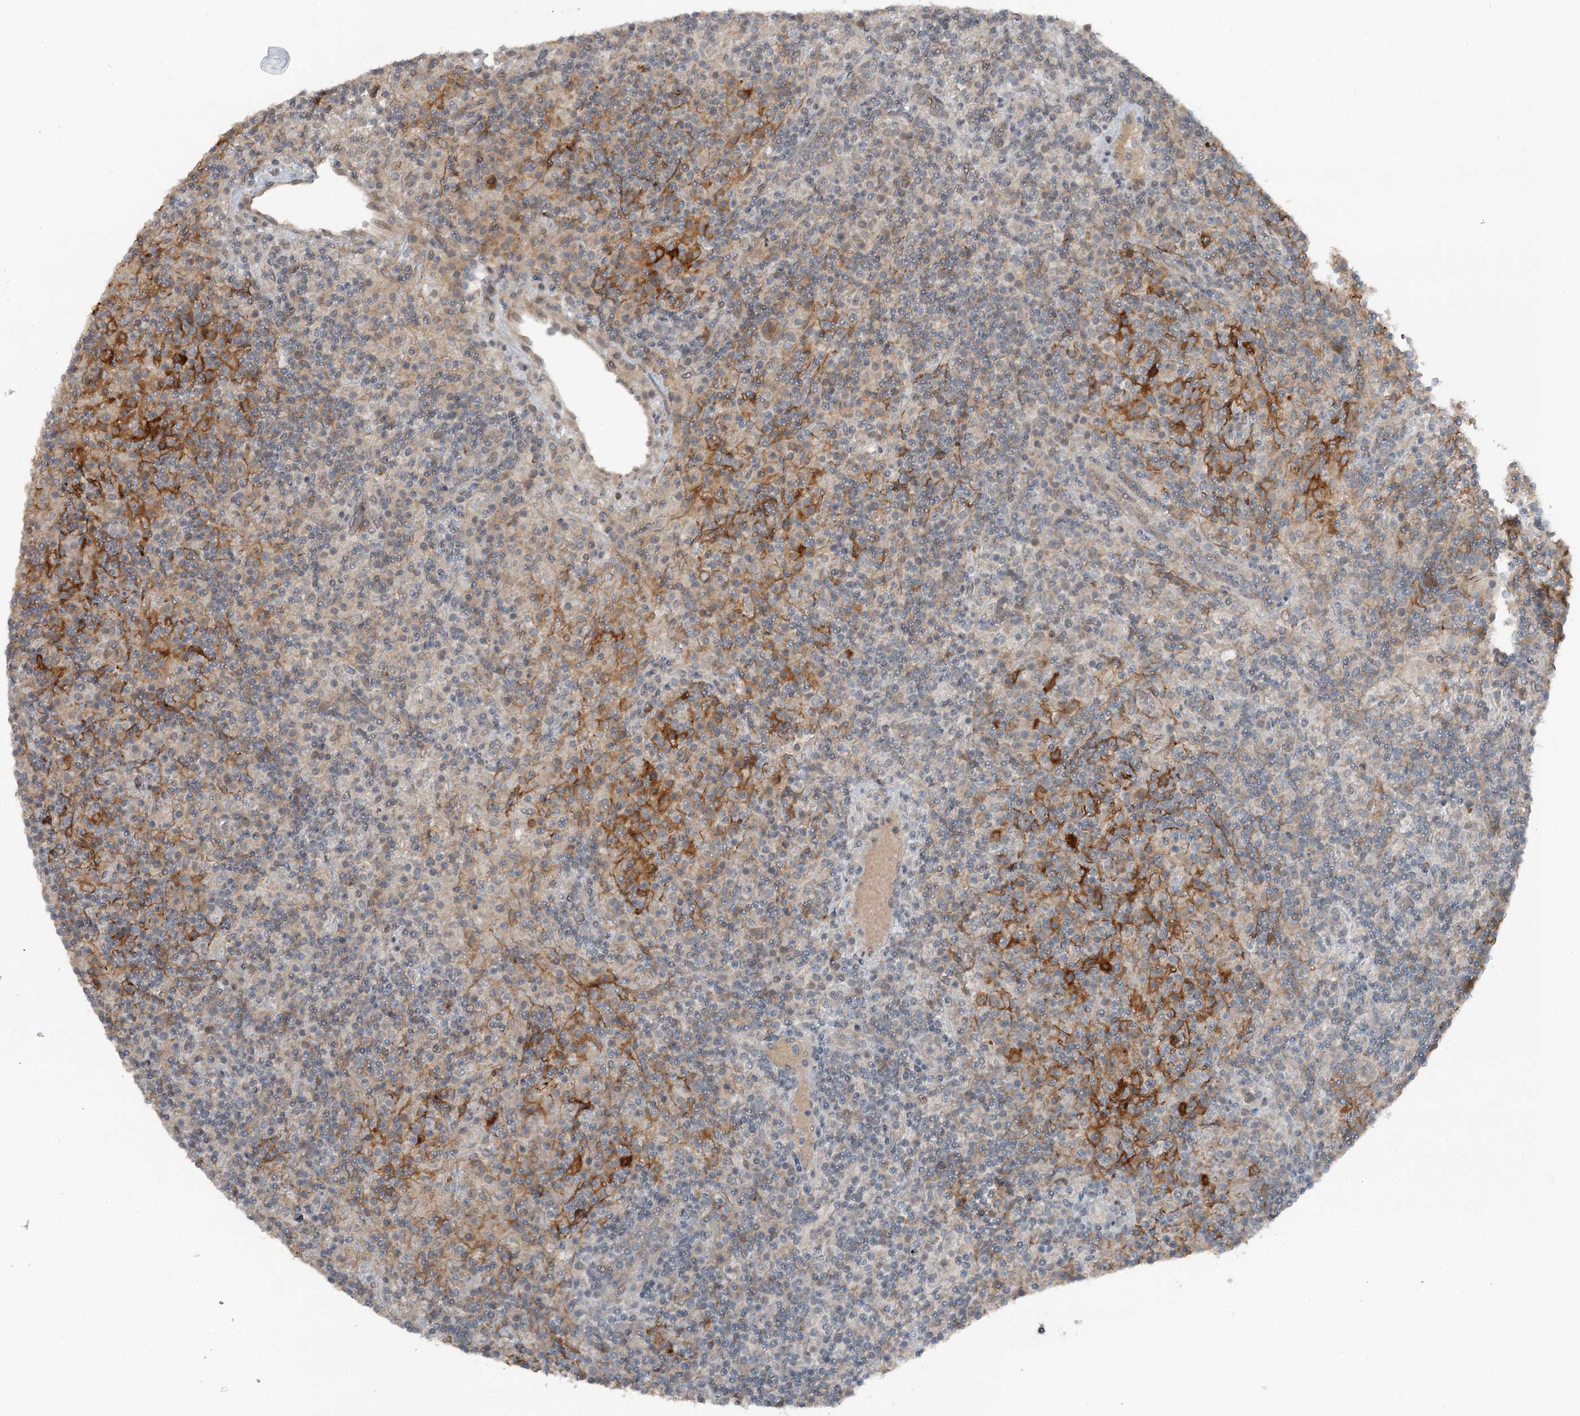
{"staining": {"intensity": "negative", "quantity": "none", "location": "none"}, "tissue": "lymphoma", "cell_type": "Tumor cells", "image_type": "cancer", "snomed": [{"axis": "morphology", "description": "Hodgkin's disease, NOS"}, {"axis": "topography", "description": "Lymph node"}], "caption": "Immunohistochemical staining of human Hodgkin's disease displays no significant positivity in tumor cells.", "gene": "SLC39A8", "patient": {"sex": "male", "age": 70}}